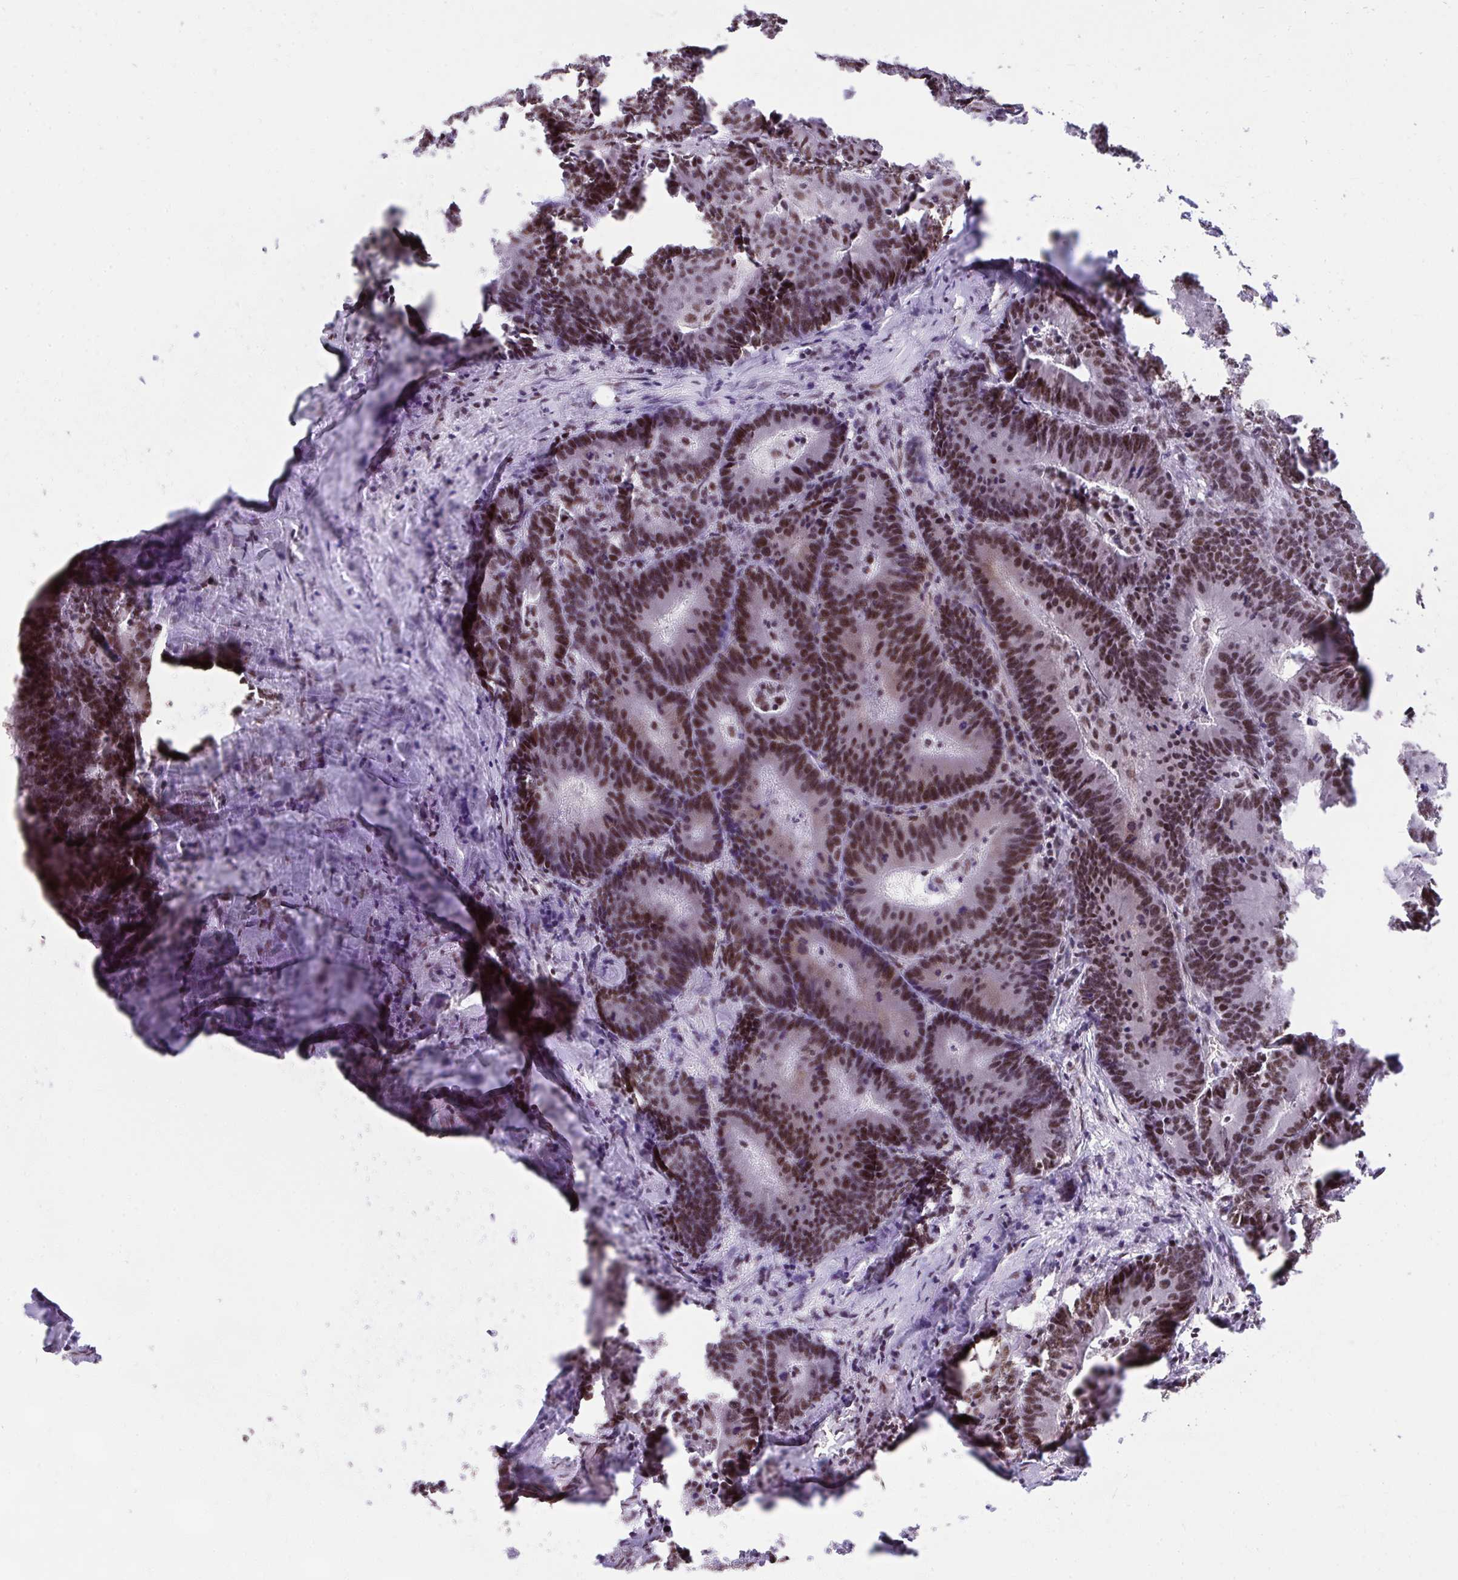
{"staining": {"intensity": "moderate", "quantity": ">75%", "location": "nuclear"}, "tissue": "colorectal cancer", "cell_type": "Tumor cells", "image_type": "cancer", "snomed": [{"axis": "morphology", "description": "Adenocarcinoma, NOS"}, {"axis": "topography", "description": "Colon"}], "caption": "DAB (3,3'-diaminobenzidine) immunohistochemical staining of human colorectal adenocarcinoma shows moderate nuclear protein expression in approximately >75% of tumor cells.", "gene": "SYNE4", "patient": {"sex": "female", "age": 78}}